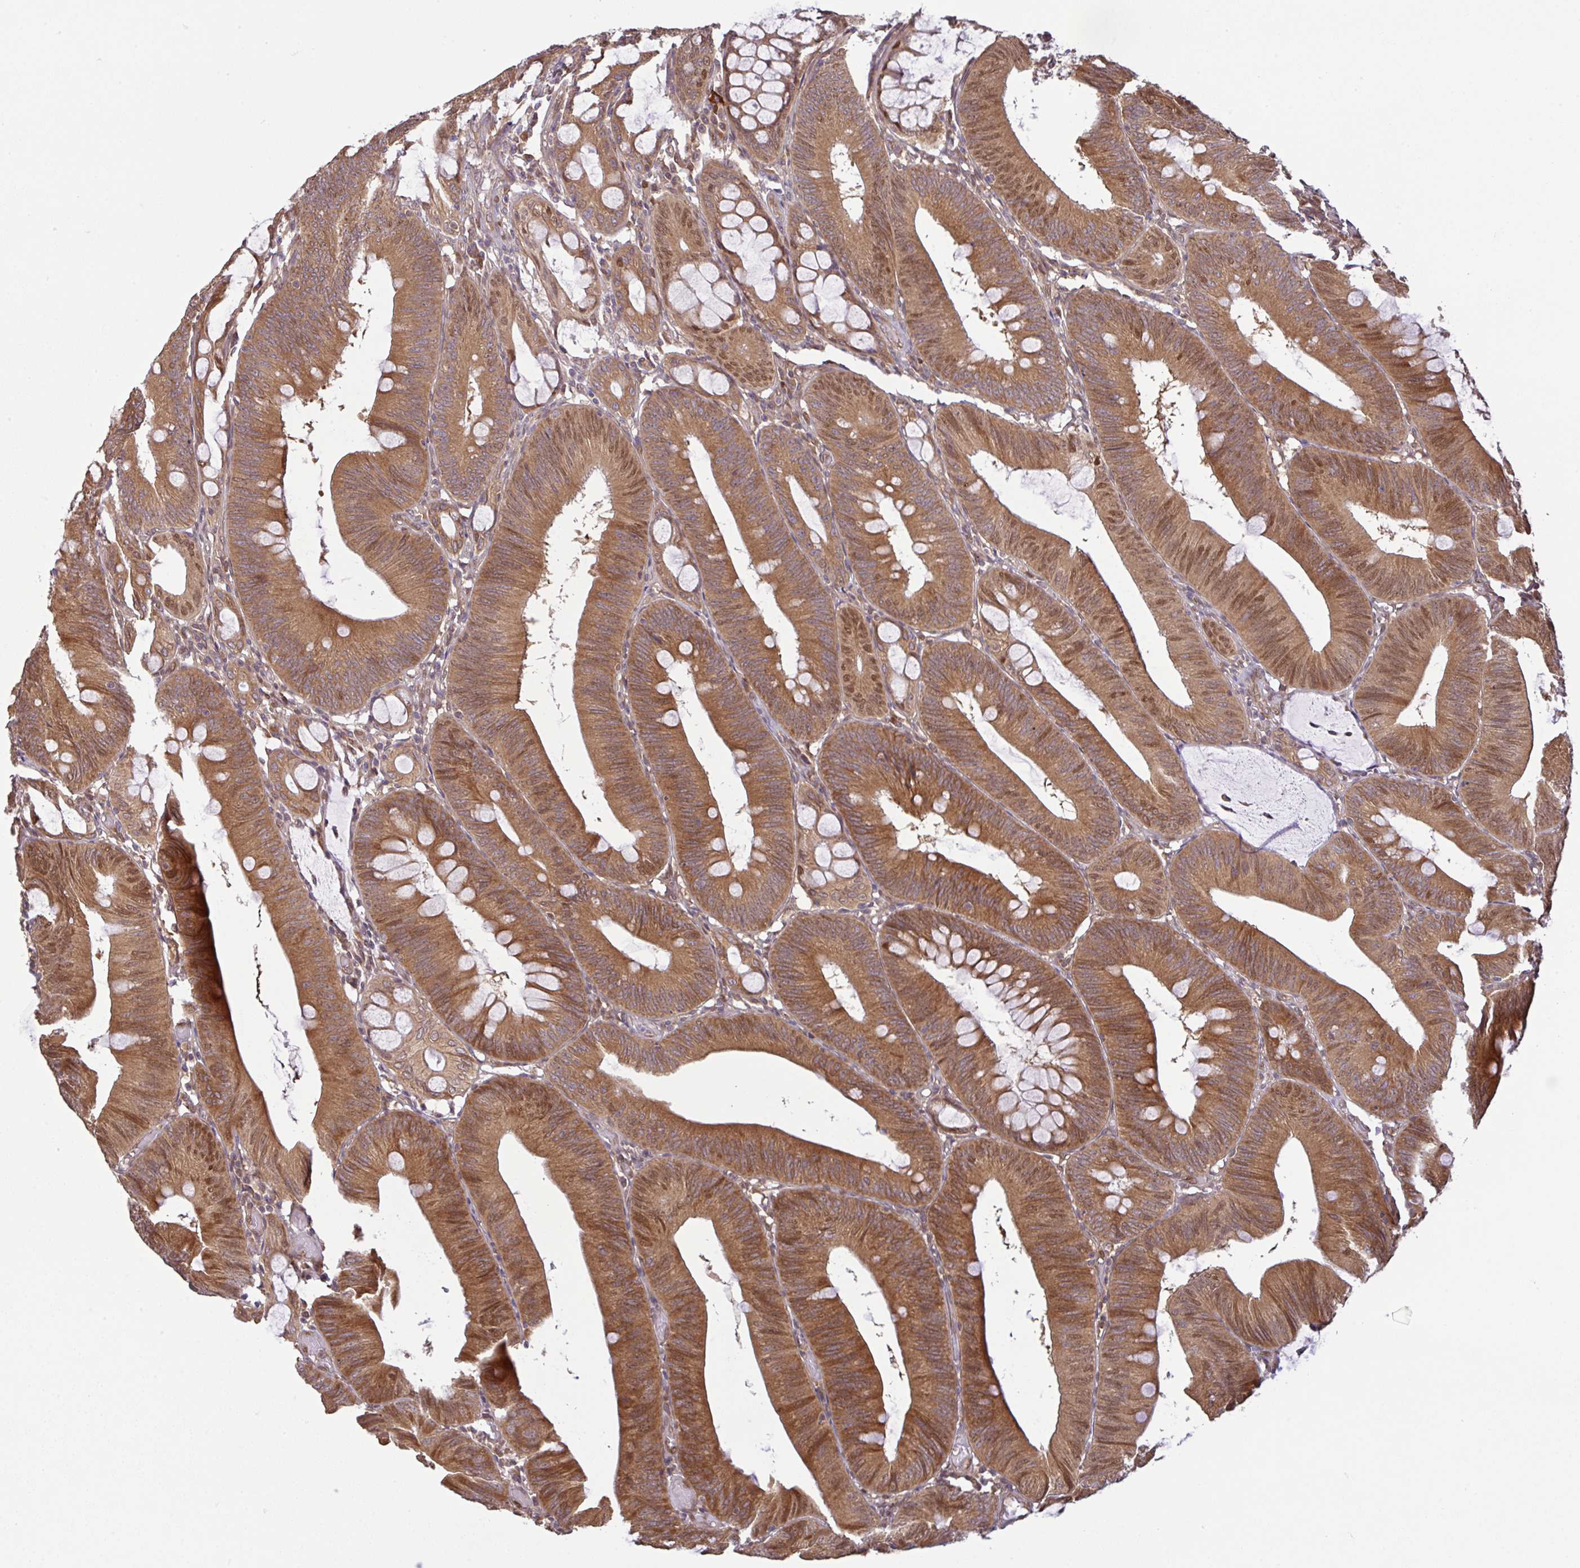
{"staining": {"intensity": "moderate", "quantity": "25%-75%", "location": "cytoplasmic/membranous,nuclear"}, "tissue": "colorectal cancer", "cell_type": "Tumor cells", "image_type": "cancer", "snomed": [{"axis": "morphology", "description": "Adenocarcinoma, NOS"}, {"axis": "topography", "description": "Colon"}], "caption": "Adenocarcinoma (colorectal) tissue shows moderate cytoplasmic/membranous and nuclear staining in about 25%-75% of tumor cells, visualized by immunohistochemistry.", "gene": "UBE4A", "patient": {"sex": "male", "age": 84}}